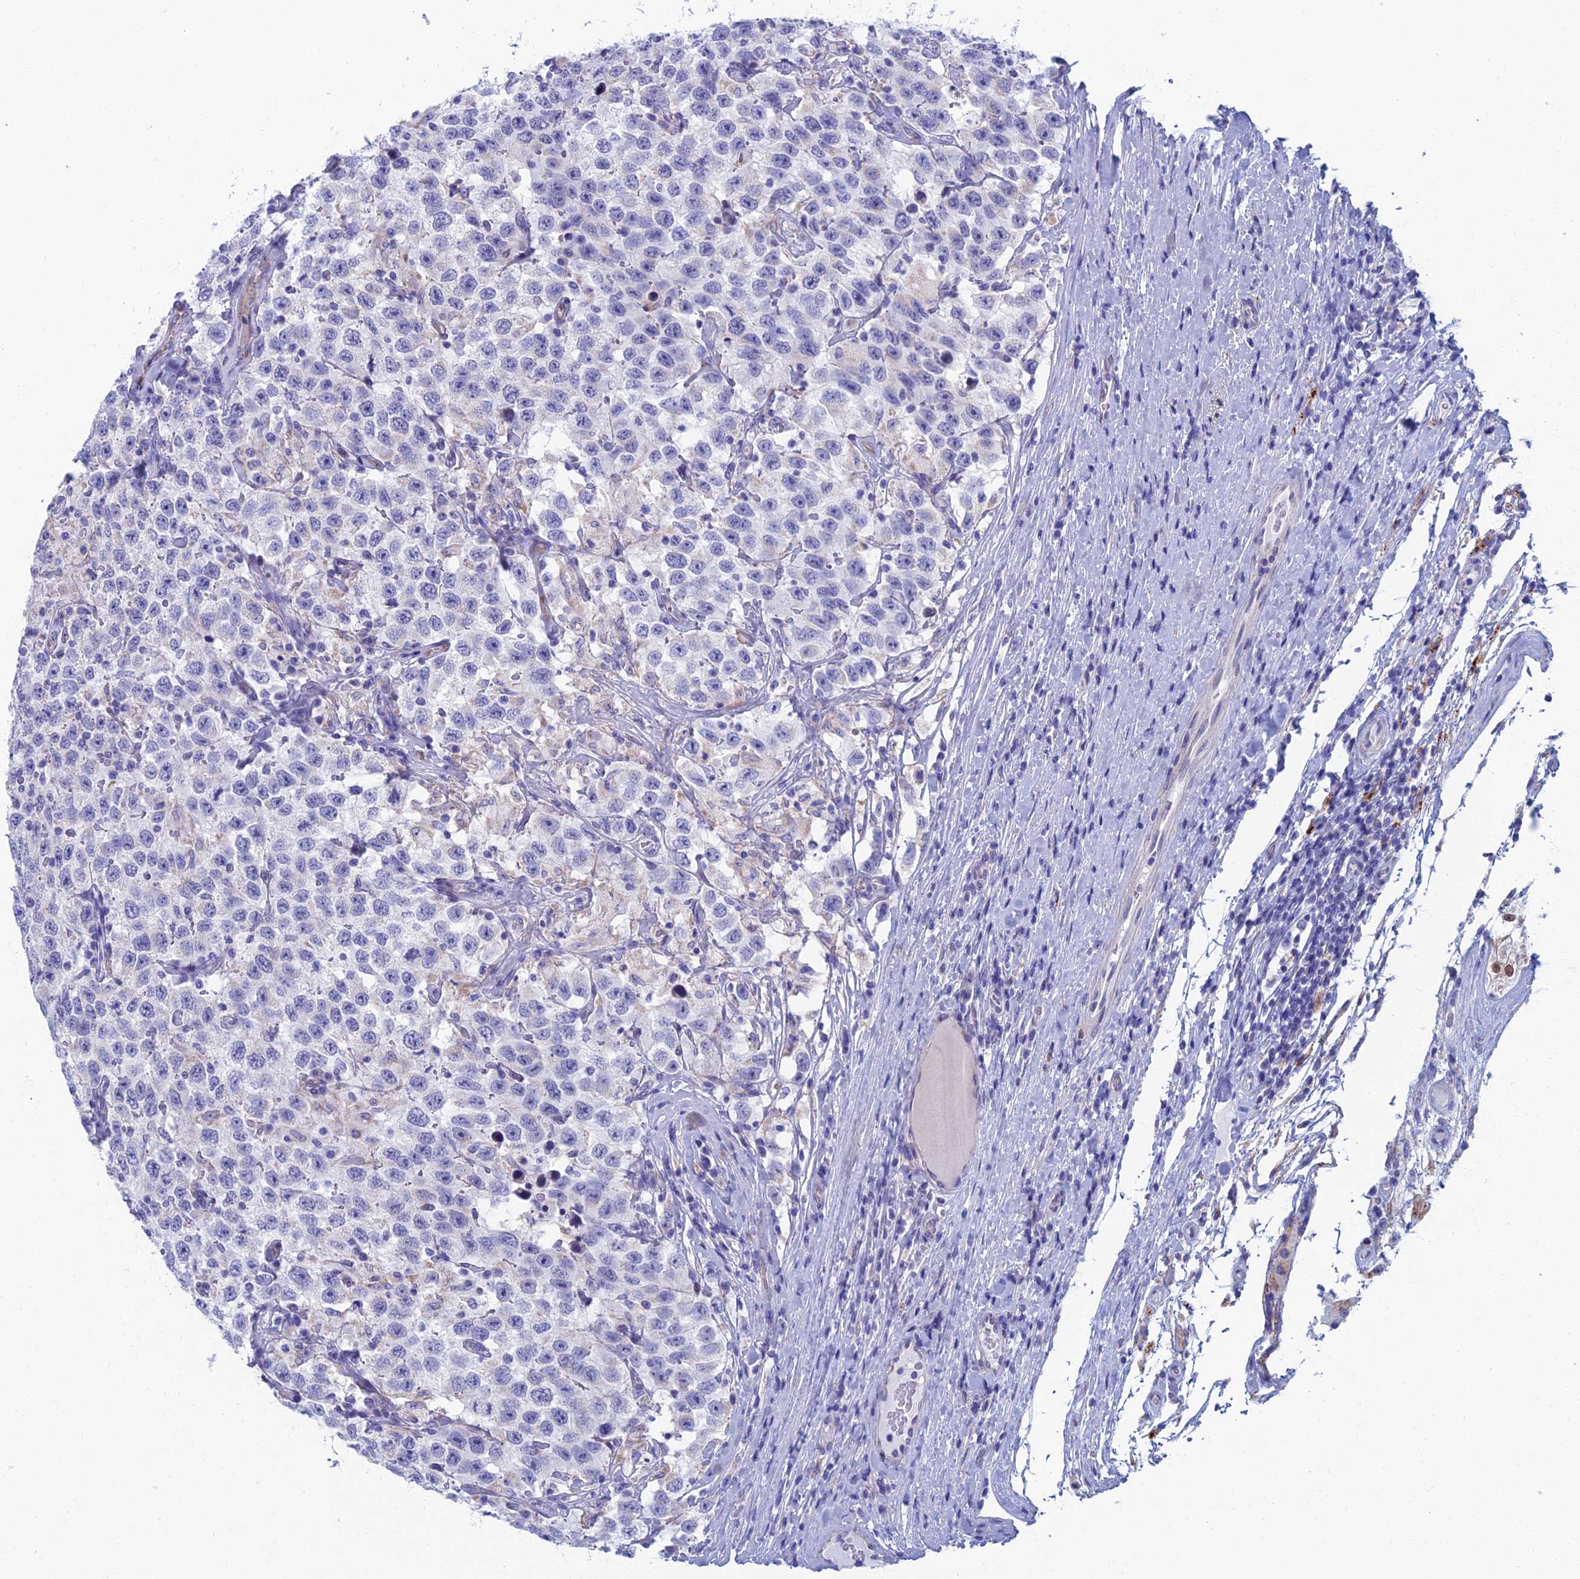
{"staining": {"intensity": "negative", "quantity": "none", "location": "none"}, "tissue": "testis cancer", "cell_type": "Tumor cells", "image_type": "cancer", "snomed": [{"axis": "morphology", "description": "Seminoma, NOS"}, {"axis": "topography", "description": "Testis"}], "caption": "Tumor cells show no significant protein staining in testis cancer (seminoma).", "gene": "CFAP210", "patient": {"sex": "male", "age": 41}}